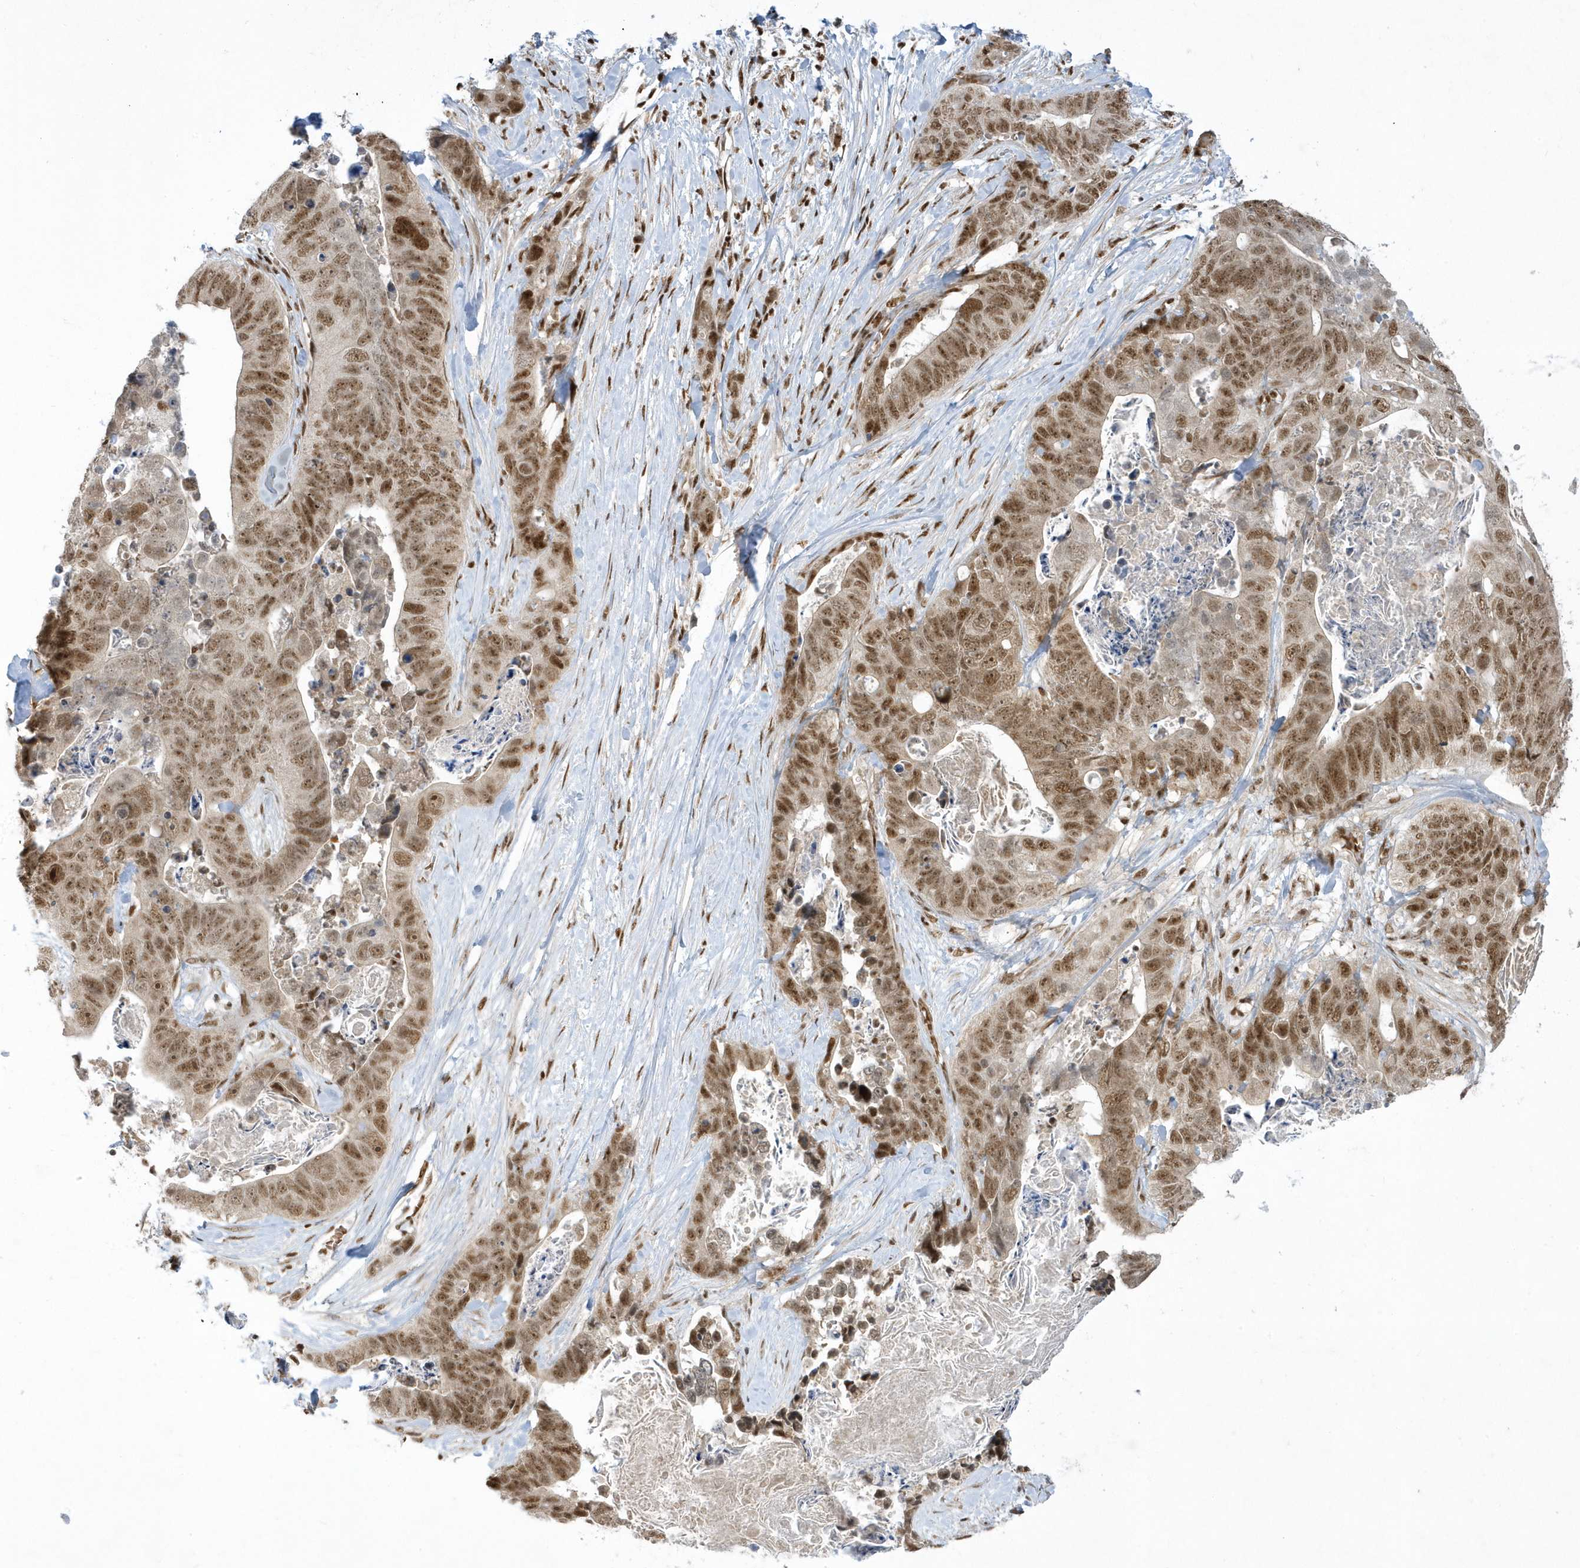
{"staining": {"intensity": "moderate", "quantity": ">75%", "location": "nuclear"}, "tissue": "stomach cancer", "cell_type": "Tumor cells", "image_type": "cancer", "snomed": [{"axis": "morphology", "description": "Adenocarcinoma, NOS"}, {"axis": "topography", "description": "Stomach"}], "caption": "A medium amount of moderate nuclear positivity is identified in about >75% of tumor cells in stomach cancer tissue. (DAB (3,3'-diaminobenzidine) = brown stain, brightfield microscopy at high magnification).", "gene": "PPIL2", "patient": {"sex": "female", "age": 89}}